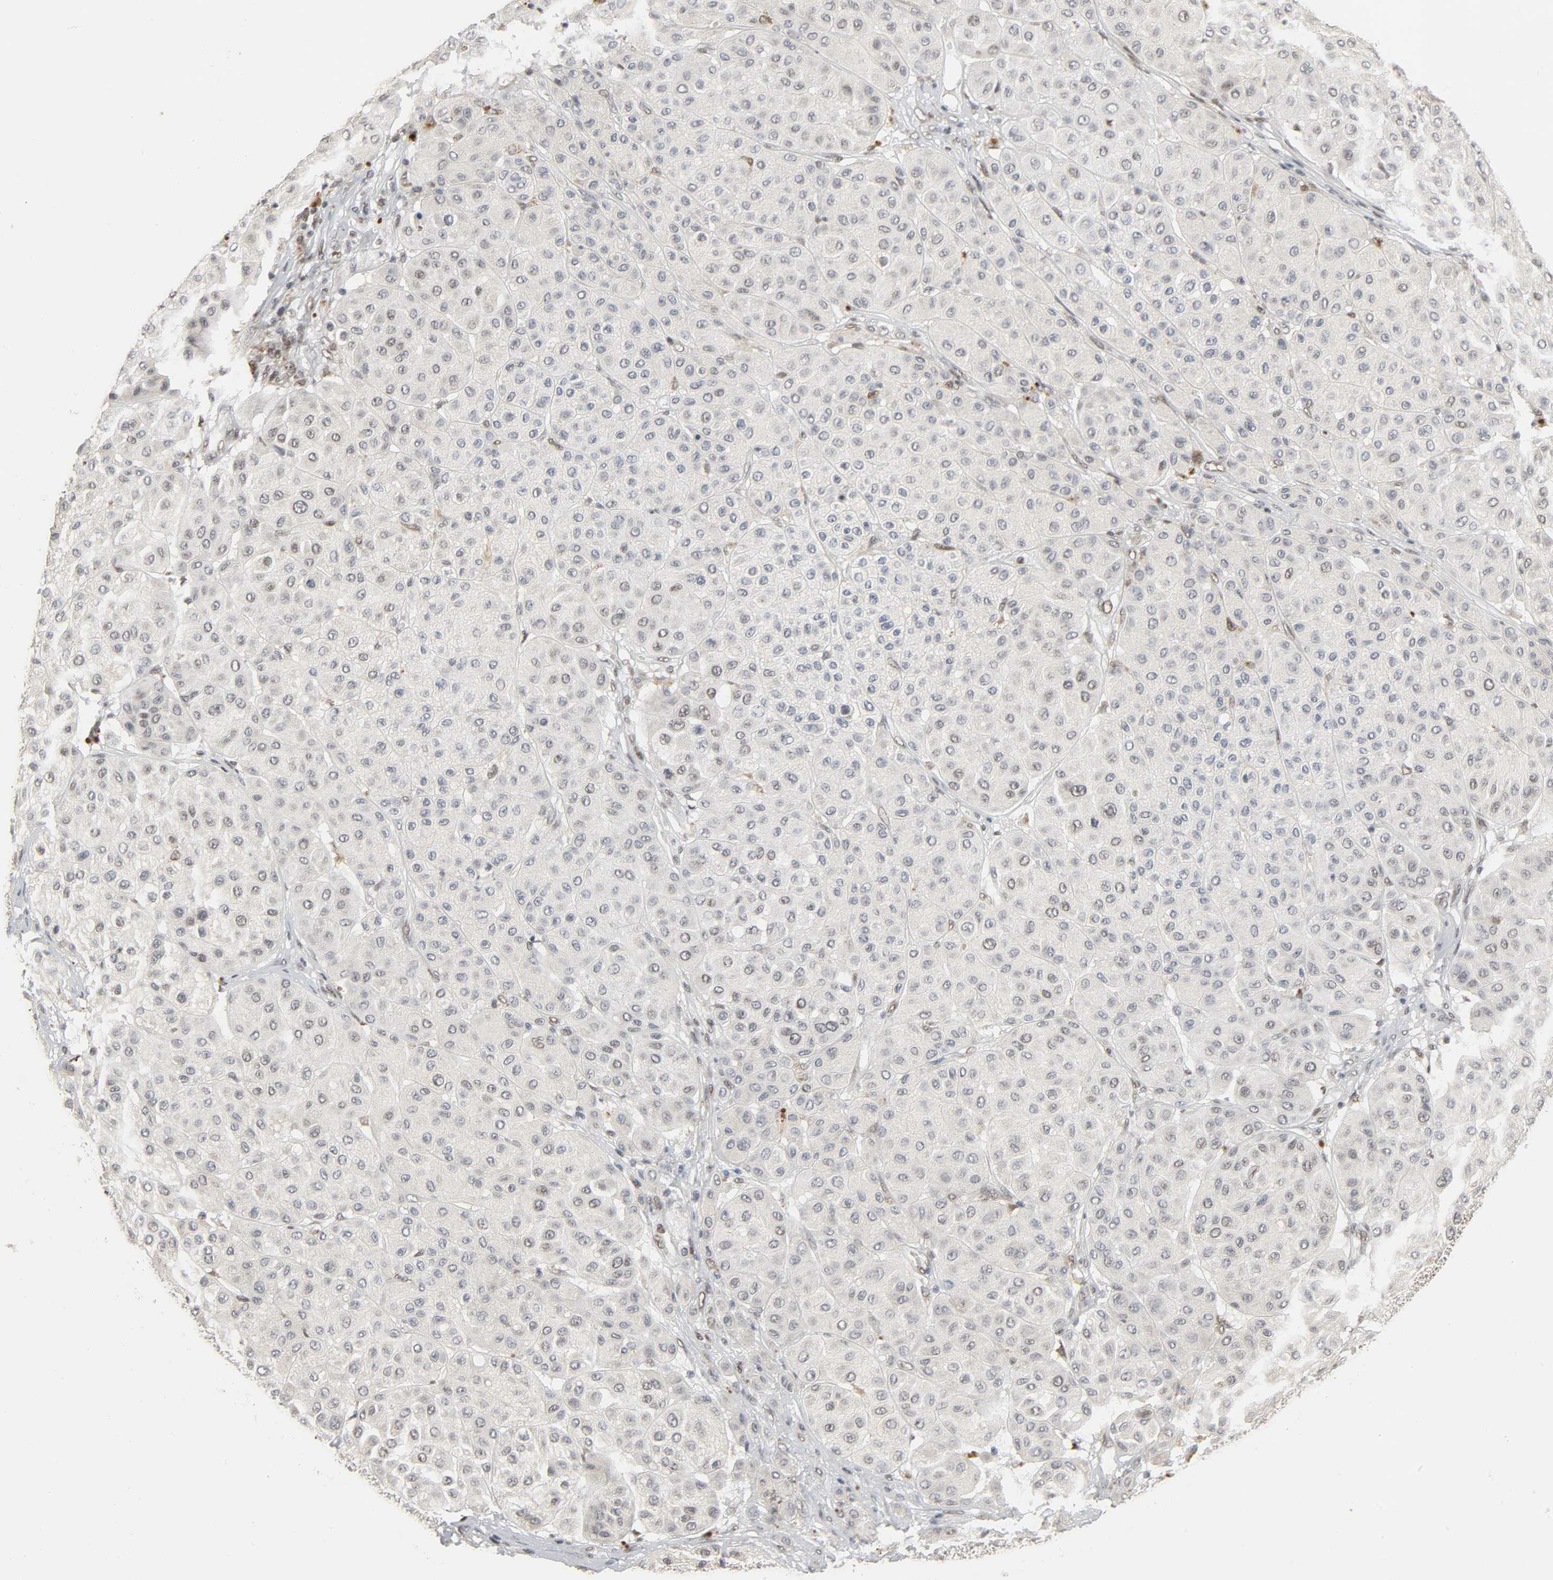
{"staining": {"intensity": "negative", "quantity": "none", "location": "none"}, "tissue": "melanoma", "cell_type": "Tumor cells", "image_type": "cancer", "snomed": [{"axis": "morphology", "description": "Normal tissue, NOS"}, {"axis": "morphology", "description": "Malignant melanoma, Metastatic site"}, {"axis": "topography", "description": "Skin"}], "caption": "Immunohistochemical staining of human melanoma reveals no significant positivity in tumor cells. (Stains: DAB (3,3'-diaminobenzidine) immunohistochemistry with hematoxylin counter stain, Microscopy: brightfield microscopy at high magnification).", "gene": "DAZAP1", "patient": {"sex": "male", "age": 41}}